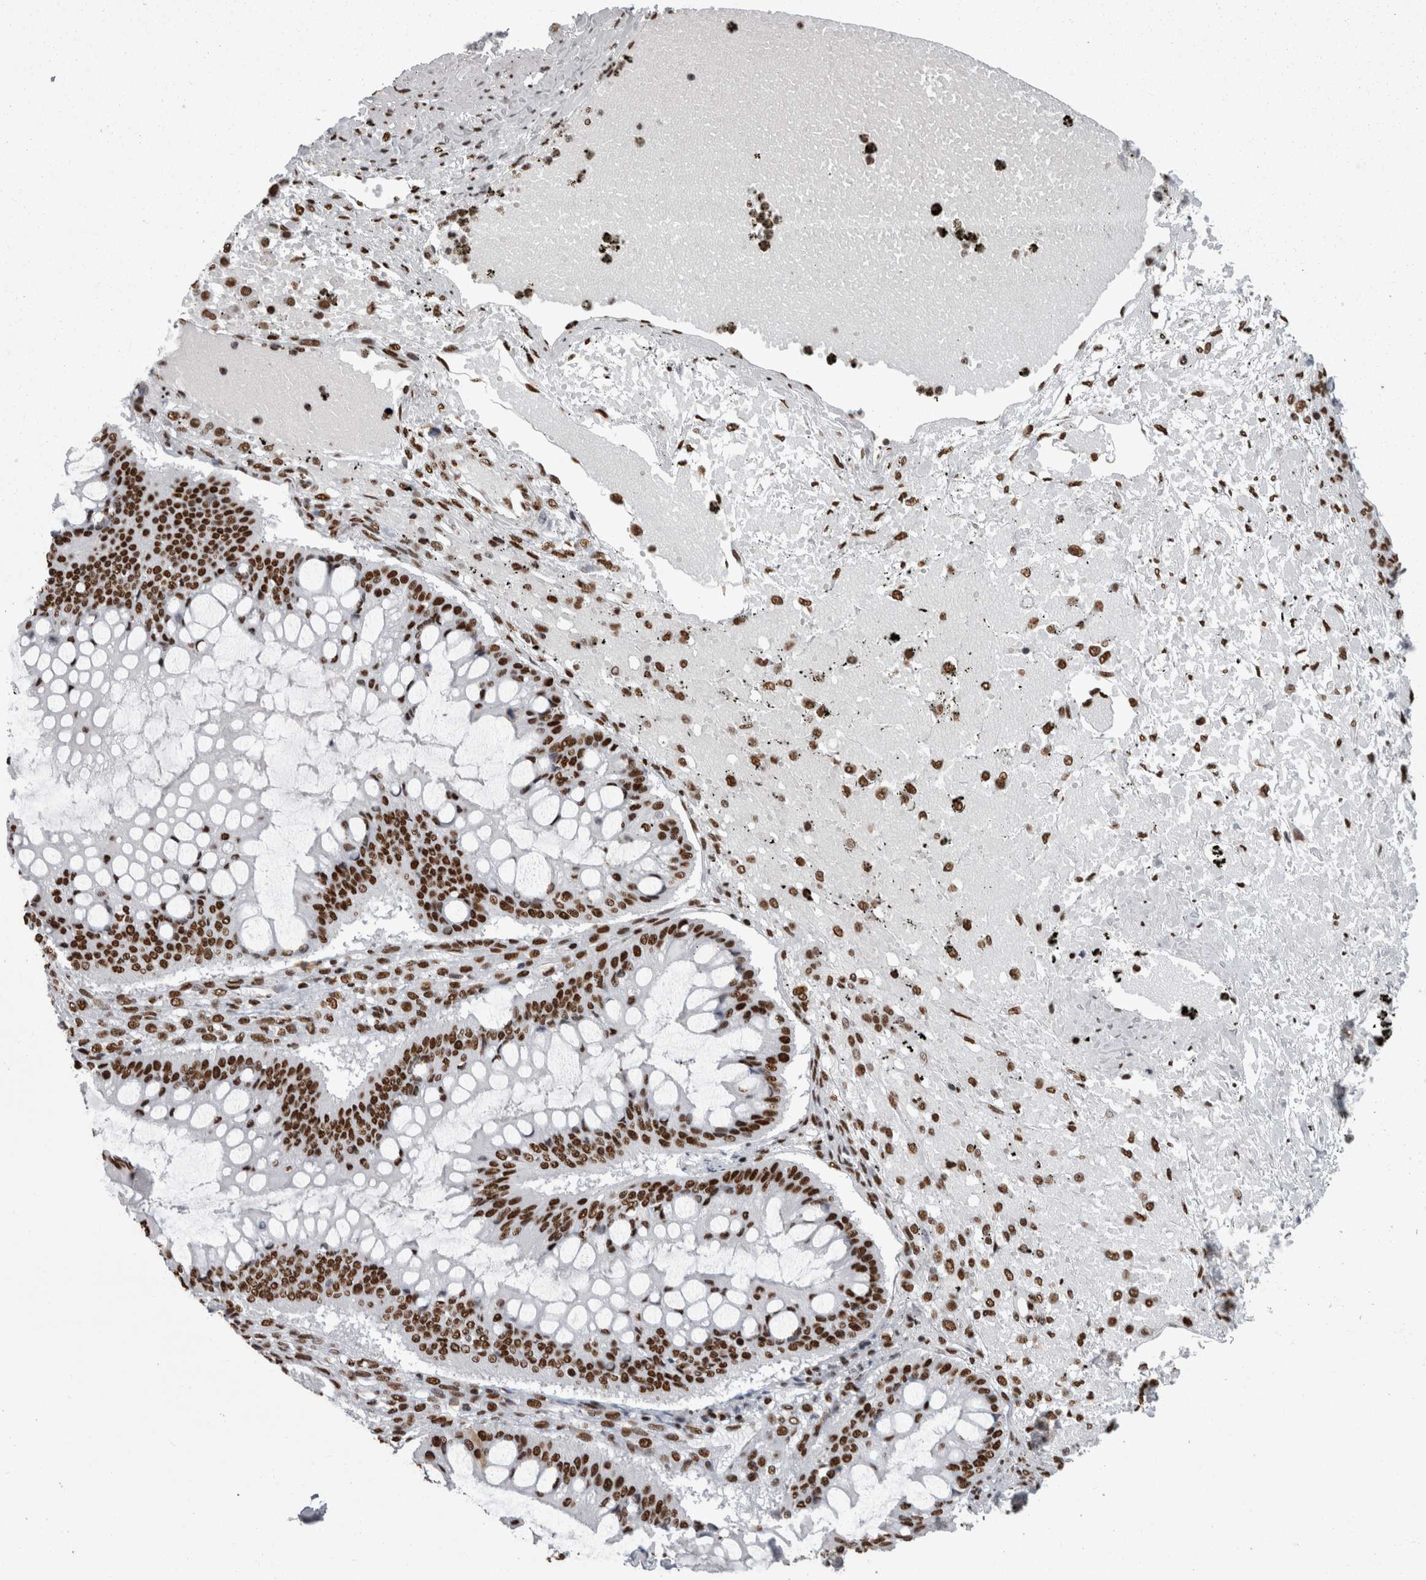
{"staining": {"intensity": "strong", "quantity": ">75%", "location": "nuclear"}, "tissue": "ovarian cancer", "cell_type": "Tumor cells", "image_type": "cancer", "snomed": [{"axis": "morphology", "description": "Cystadenocarcinoma, mucinous, NOS"}, {"axis": "topography", "description": "Ovary"}], "caption": "Ovarian cancer (mucinous cystadenocarcinoma) was stained to show a protein in brown. There is high levels of strong nuclear staining in about >75% of tumor cells. (Brightfield microscopy of DAB IHC at high magnification).", "gene": "HNRNPM", "patient": {"sex": "female", "age": 73}}